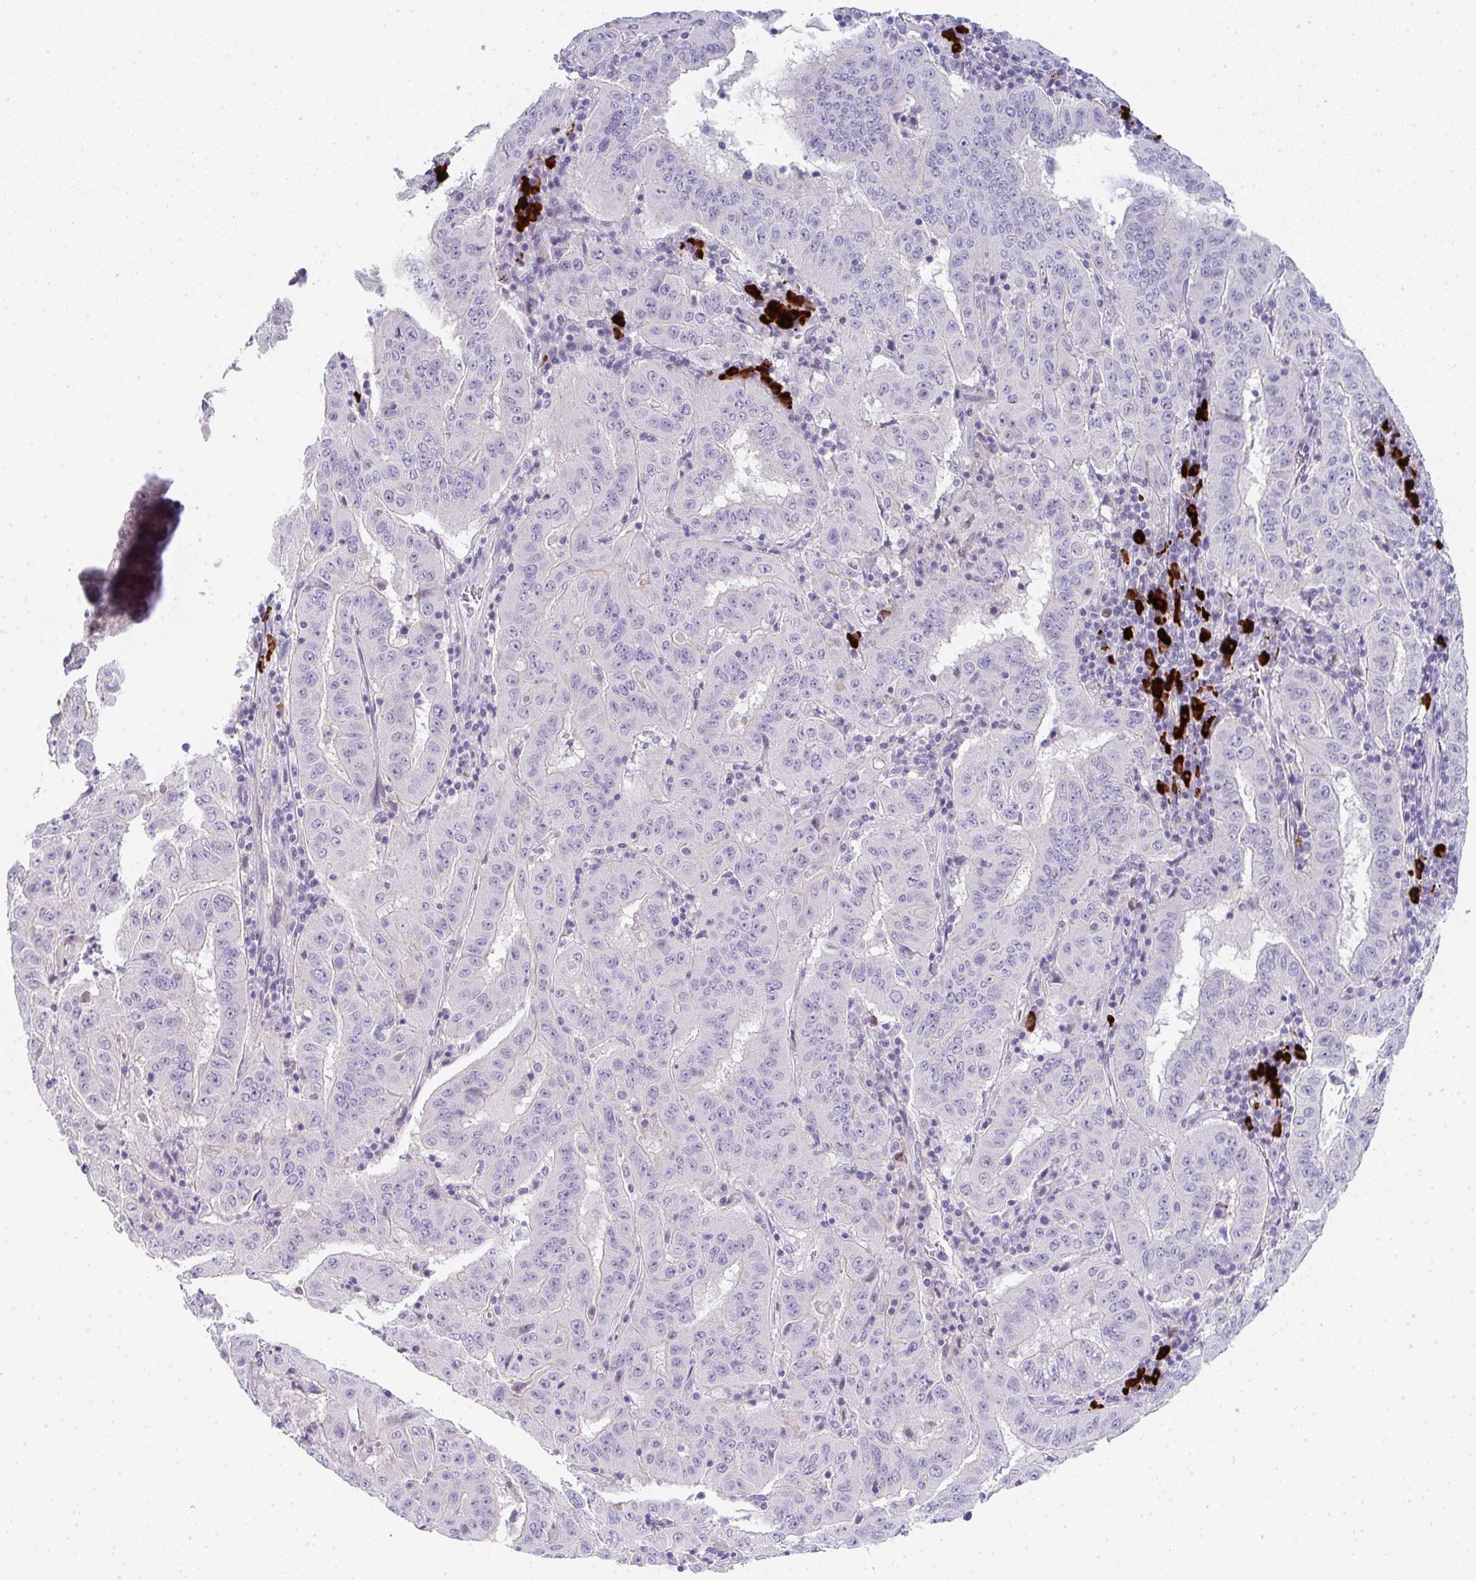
{"staining": {"intensity": "weak", "quantity": "<25%", "location": "cytoplasmic/membranous"}, "tissue": "pancreatic cancer", "cell_type": "Tumor cells", "image_type": "cancer", "snomed": [{"axis": "morphology", "description": "Adenocarcinoma, NOS"}, {"axis": "topography", "description": "Pancreas"}], "caption": "The photomicrograph displays no significant expression in tumor cells of pancreatic cancer (adenocarcinoma).", "gene": "CACNA1S", "patient": {"sex": "male", "age": 63}}